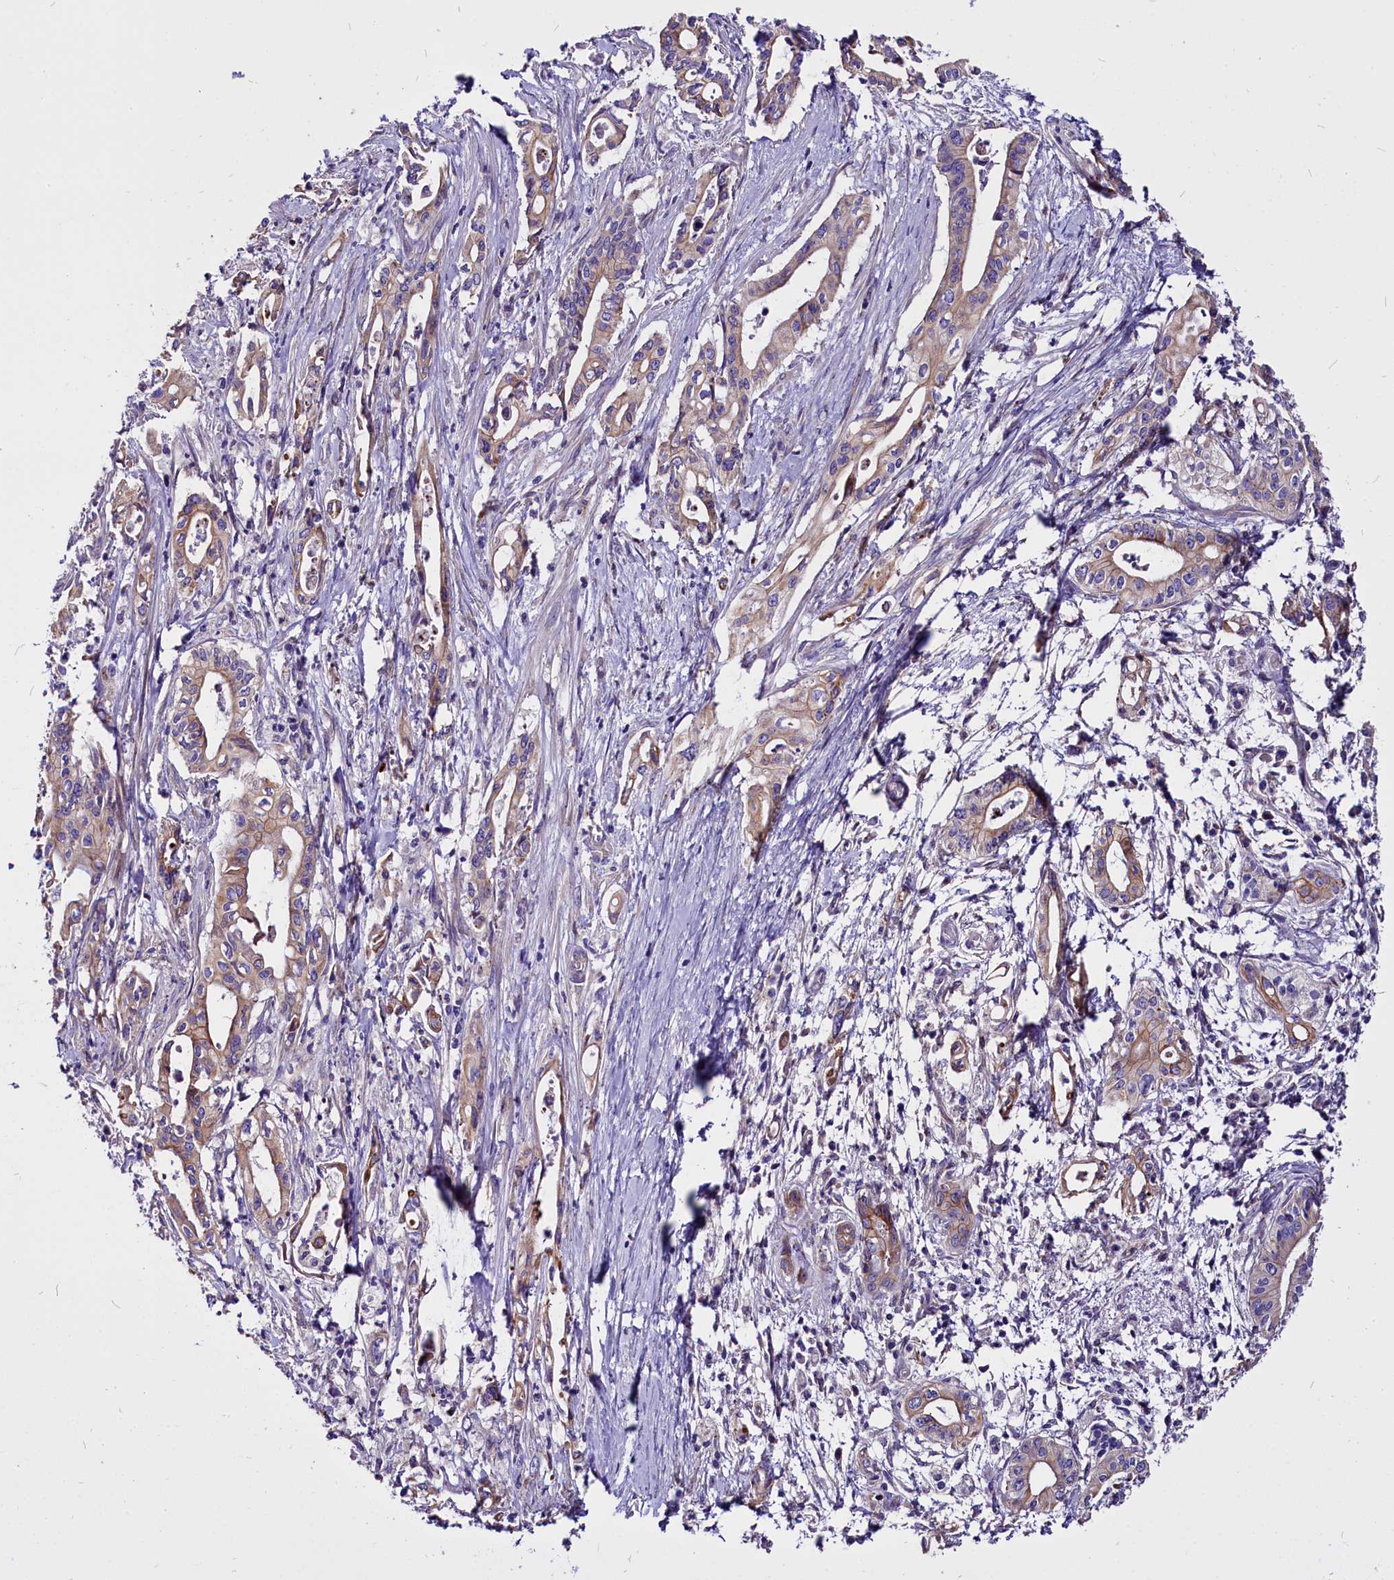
{"staining": {"intensity": "weak", "quantity": ">75%", "location": "cytoplasmic/membranous"}, "tissue": "pancreatic cancer", "cell_type": "Tumor cells", "image_type": "cancer", "snomed": [{"axis": "morphology", "description": "Adenocarcinoma, NOS"}, {"axis": "topography", "description": "Pancreas"}], "caption": "DAB immunohistochemical staining of human pancreatic cancer (adenocarcinoma) exhibits weak cytoplasmic/membranous protein positivity in about >75% of tumor cells.", "gene": "CEP170", "patient": {"sex": "female", "age": 77}}